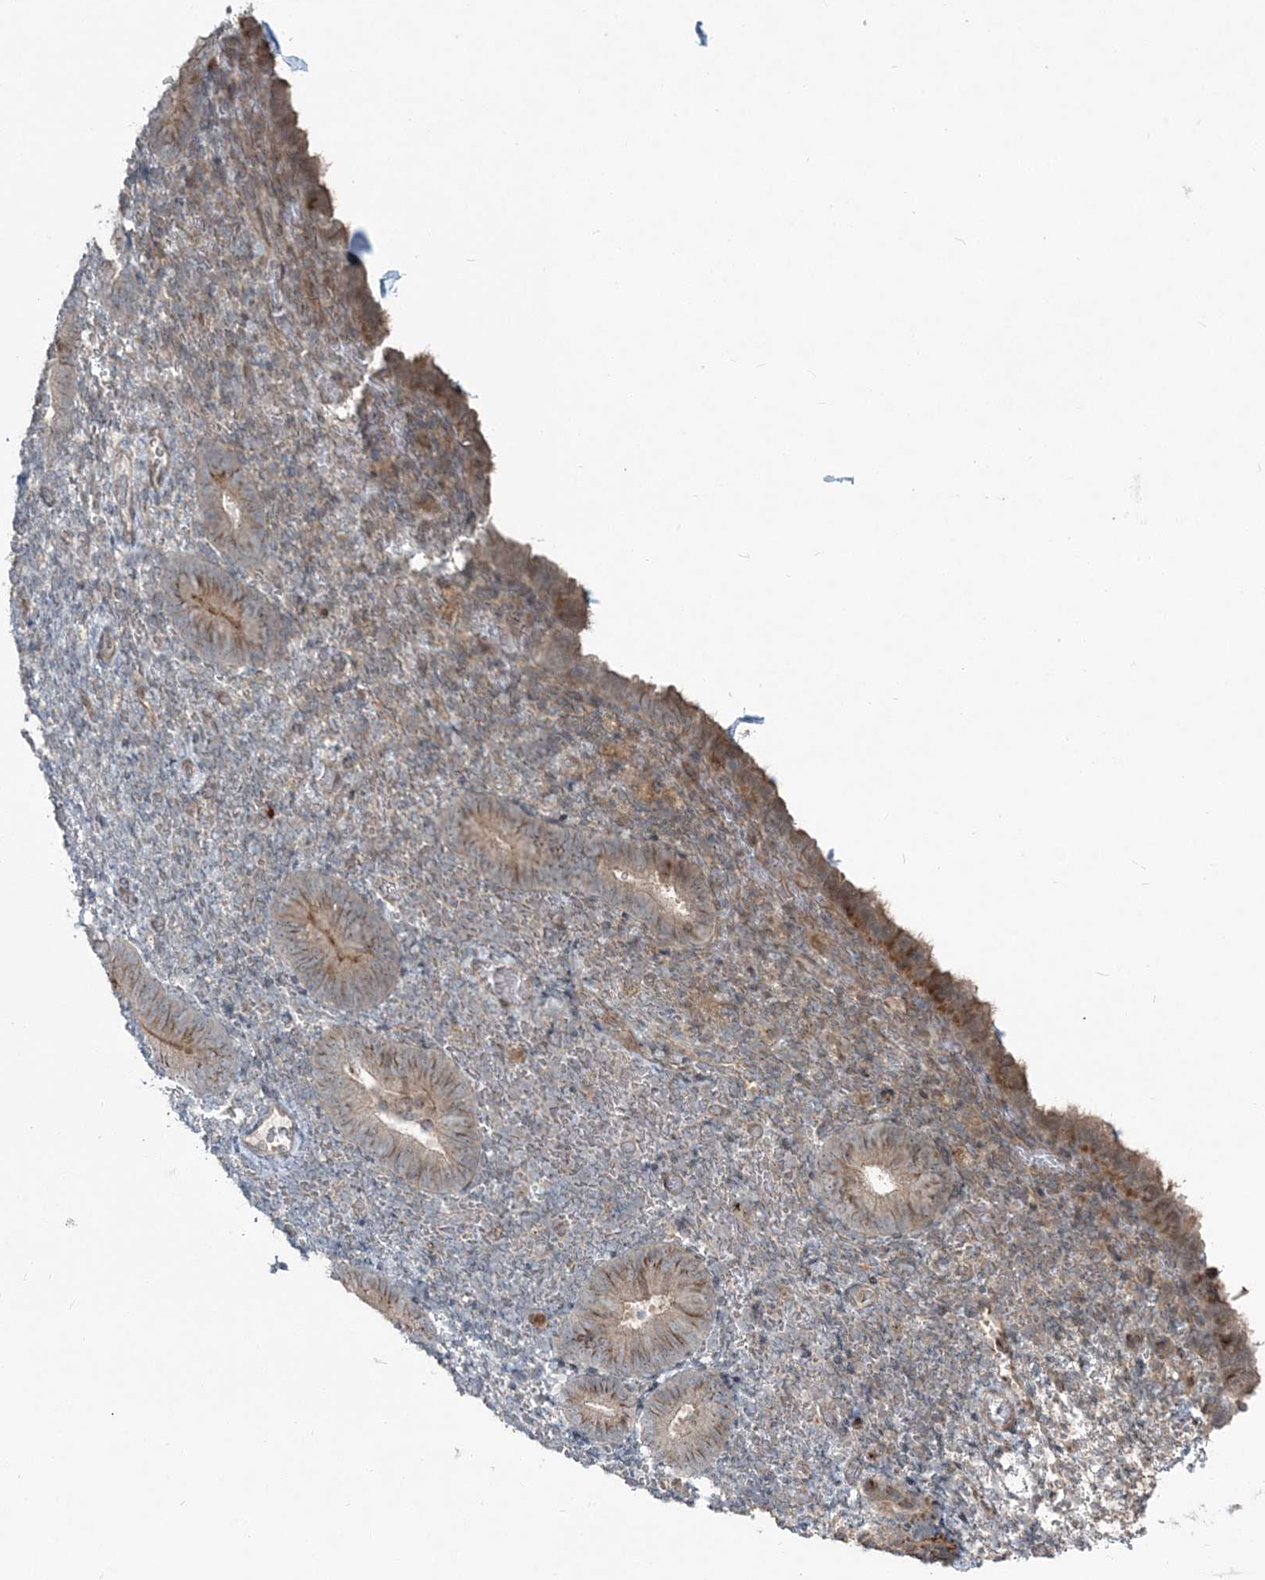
{"staining": {"intensity": "negative", "quantity": "none", "location": "none"}, "tissue": "endometrium", "cell_type": "Cells in endometrial stroma", "image_type": "normal", "snomed": [{"axis": "morphology", "description": "Normal tissue, NOS"}, {"axis": "topography", "description": "Endometrium"}], "caption": "The histopathology image demonstrates no significant positivity in cells in endometrial stroma of endometrium.", "gene": "FBXL17", "patient": {"sex": "female", "age": 51}}